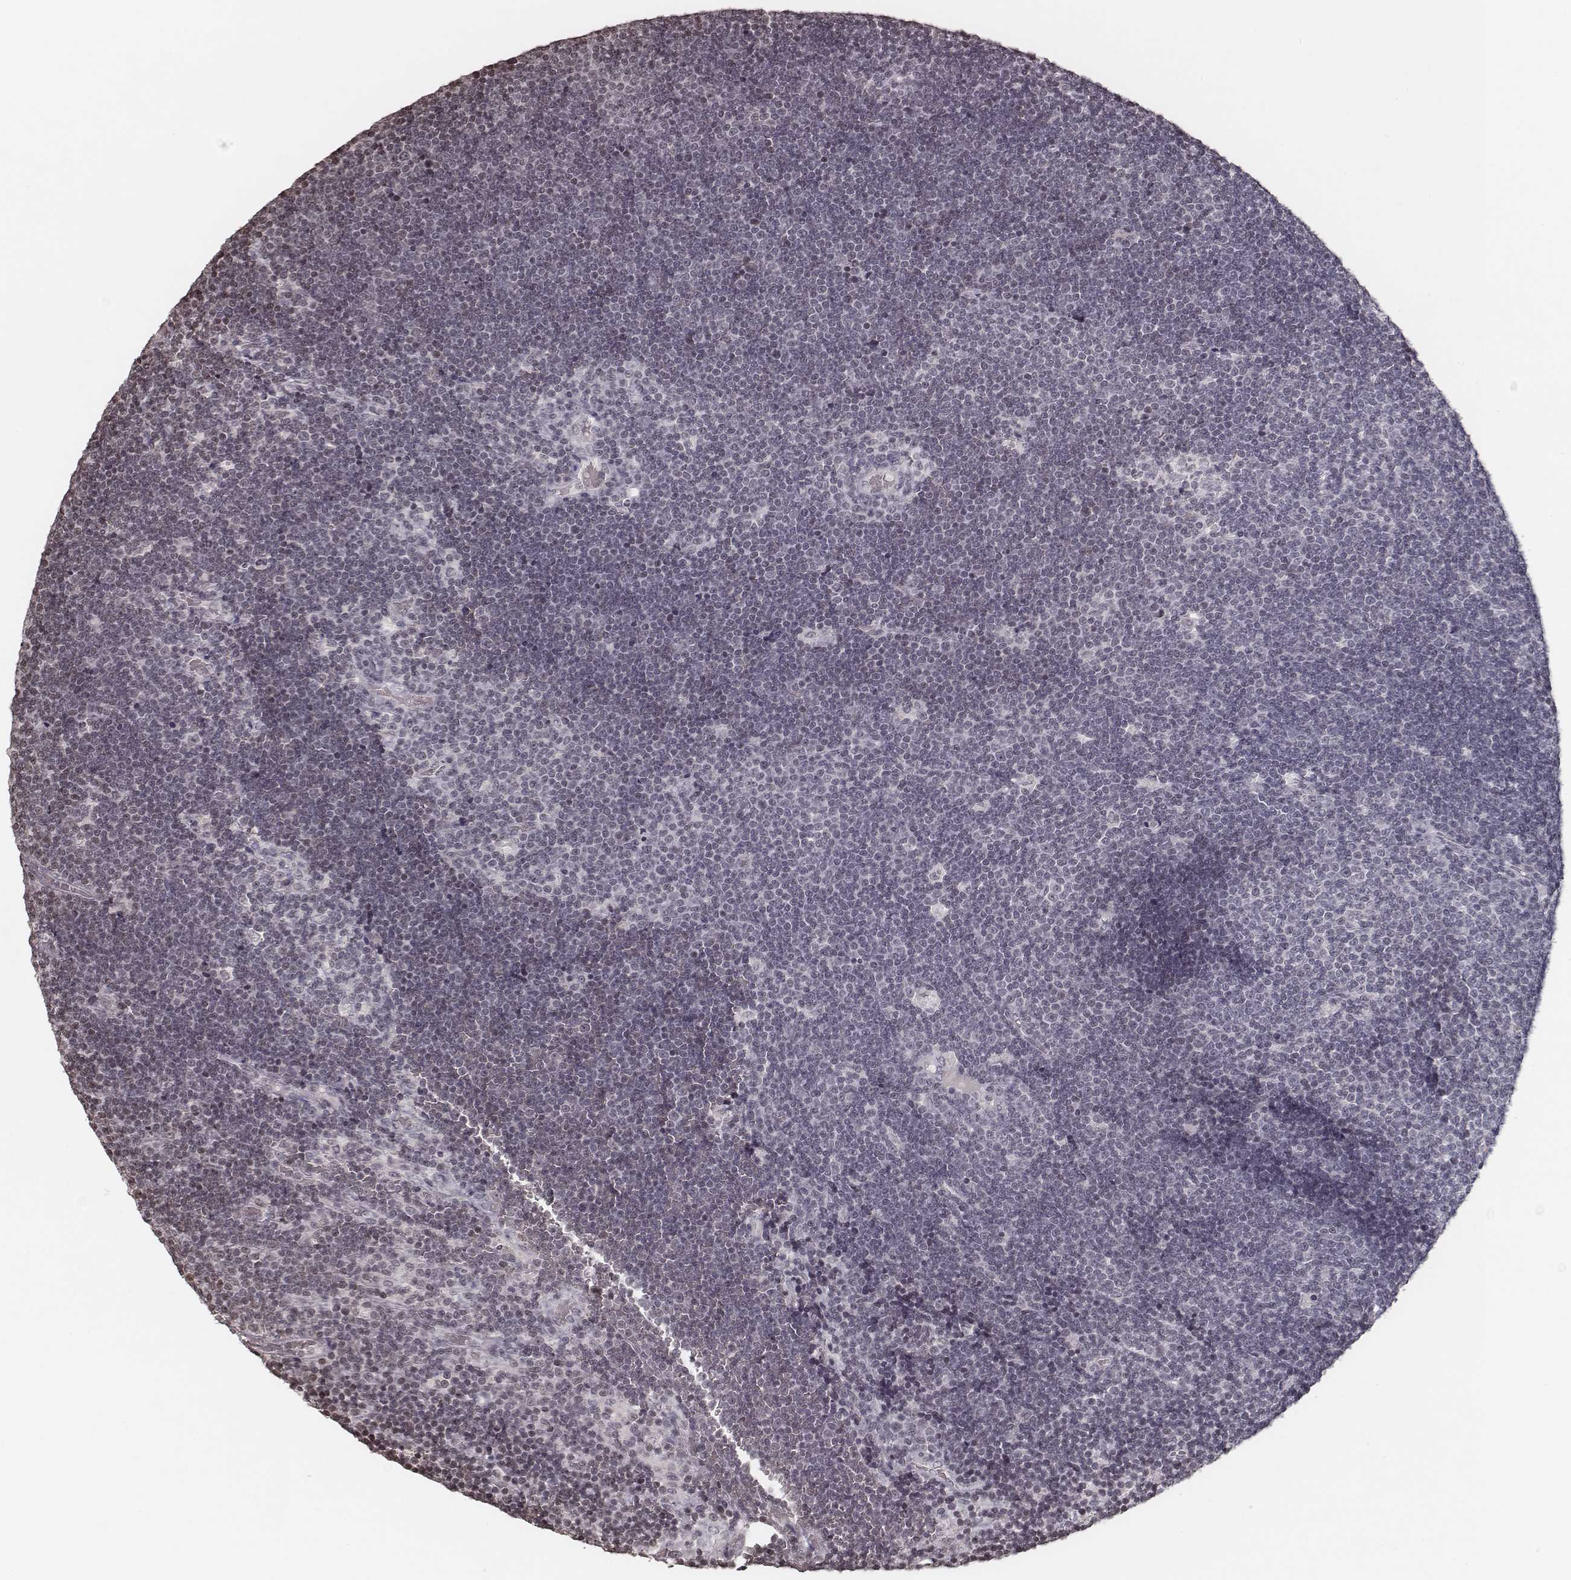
{"staining": {"intensity": "negative", "quantity": "none", "location": "none"}, "tissue": "lymphoma", "cell_type": "Tumor cells", "image_type": "cancer", "snomed": [{"axis": "morphology", "description": "Malignant lymphoma, non-Hodgkin's type, Low grade"}, {"axis": "topography", "description": "Brain"}], "caption": "A histopathology image of lymphoma stained for a protein reveals no brown staining in tumor cells.", "gene": "HMGA2", "patient": {"sex": "female", "age": 66}}